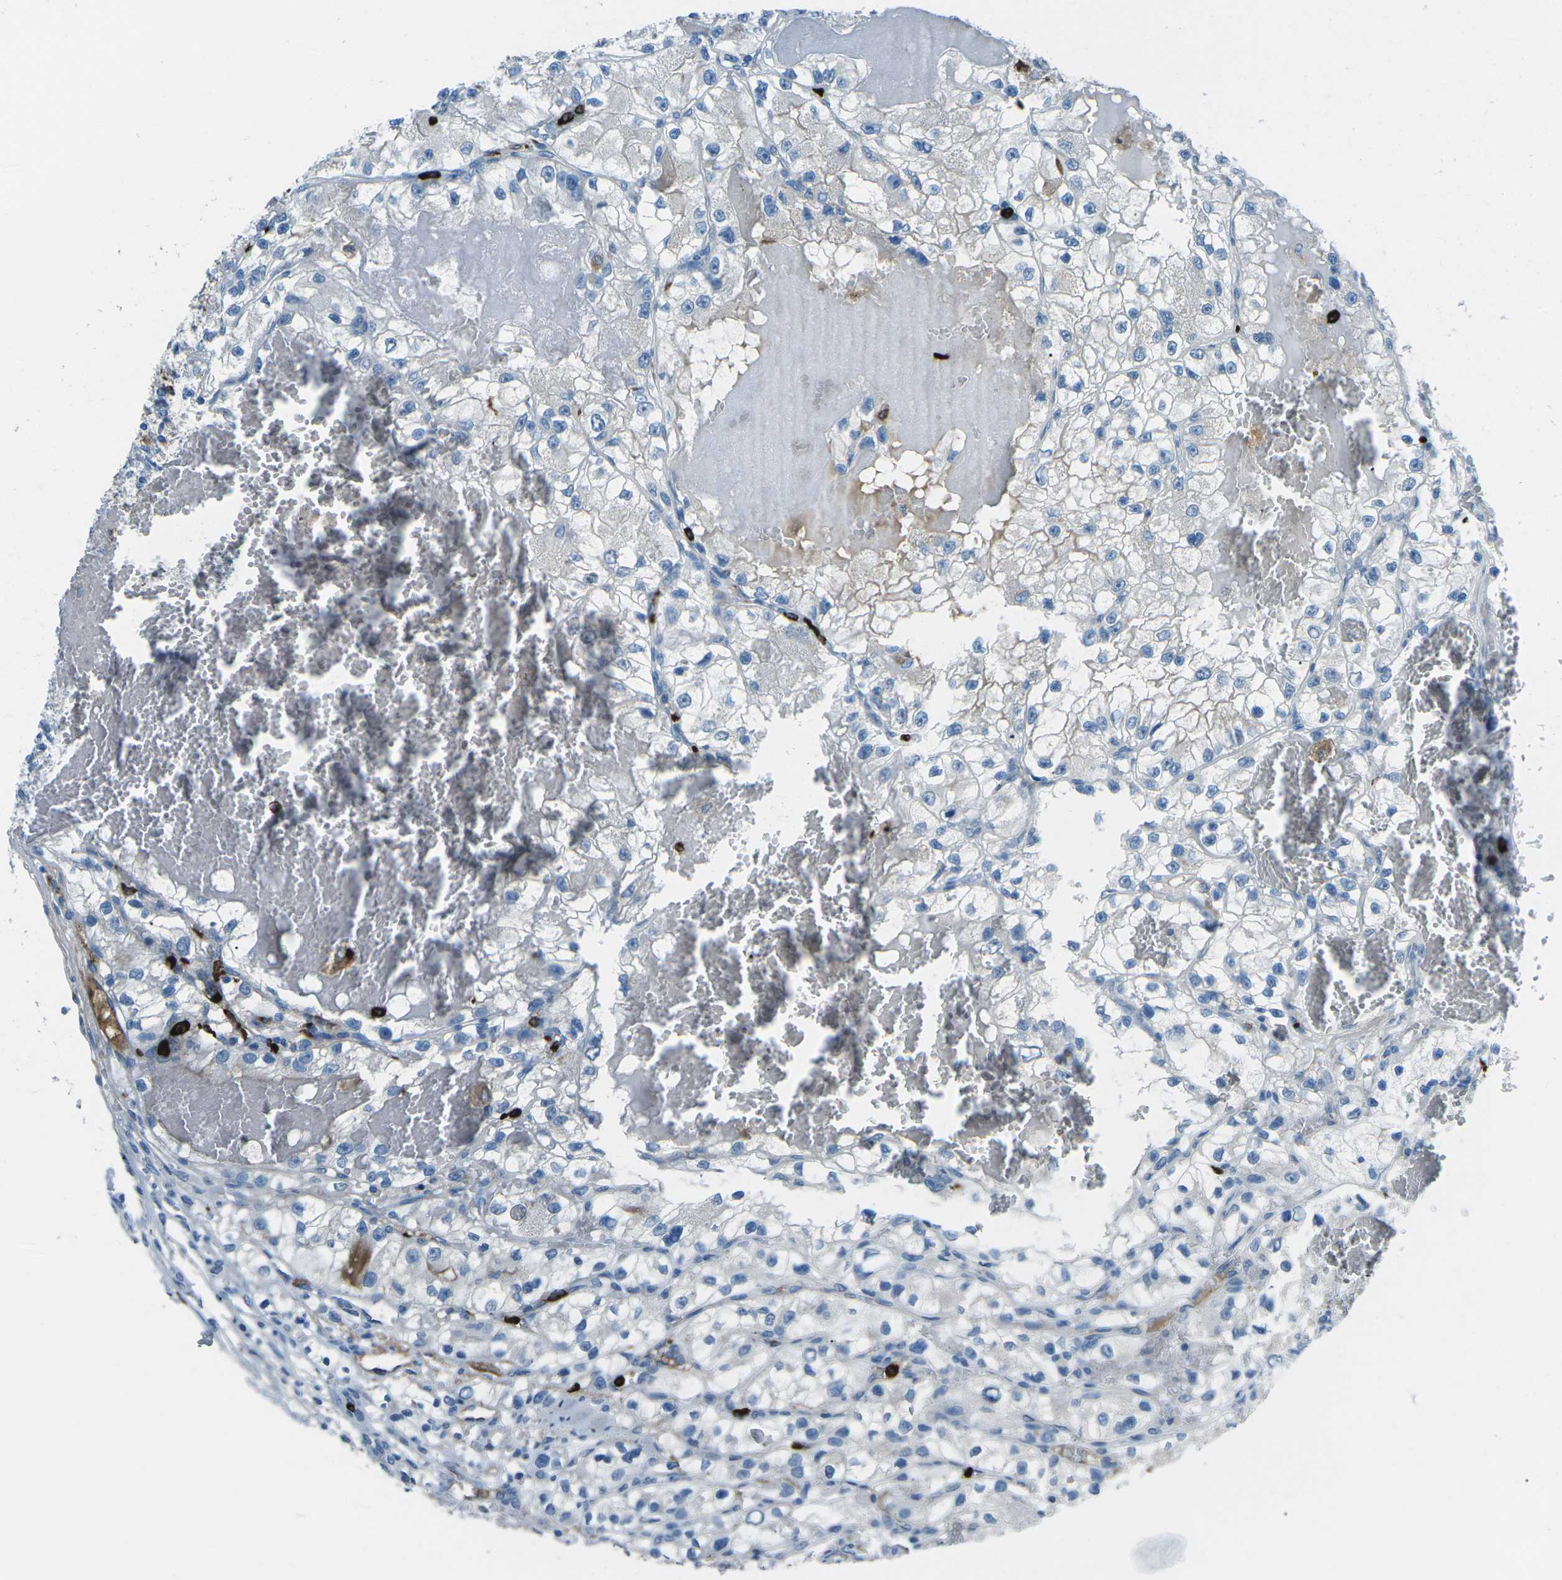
{"staining": {"intensity": "negative", "quantity": "none", "location": "none"}, "tissue": "renal cancer", "cell_type": "Tumor cells", "image_type": "cancer", "snomed": [{"axis": "morphology", "description": "Adenocarcinoma, NOS"}, {"axis": "topography", "description": "Kidney"}], "caption": "Immunohistochemical staining of human renal cancer (adenocarcinoma) shows no significant positivity in tumor cells.", "gene": "FCN1", "patient": {"sex": "female", "age": 57}}